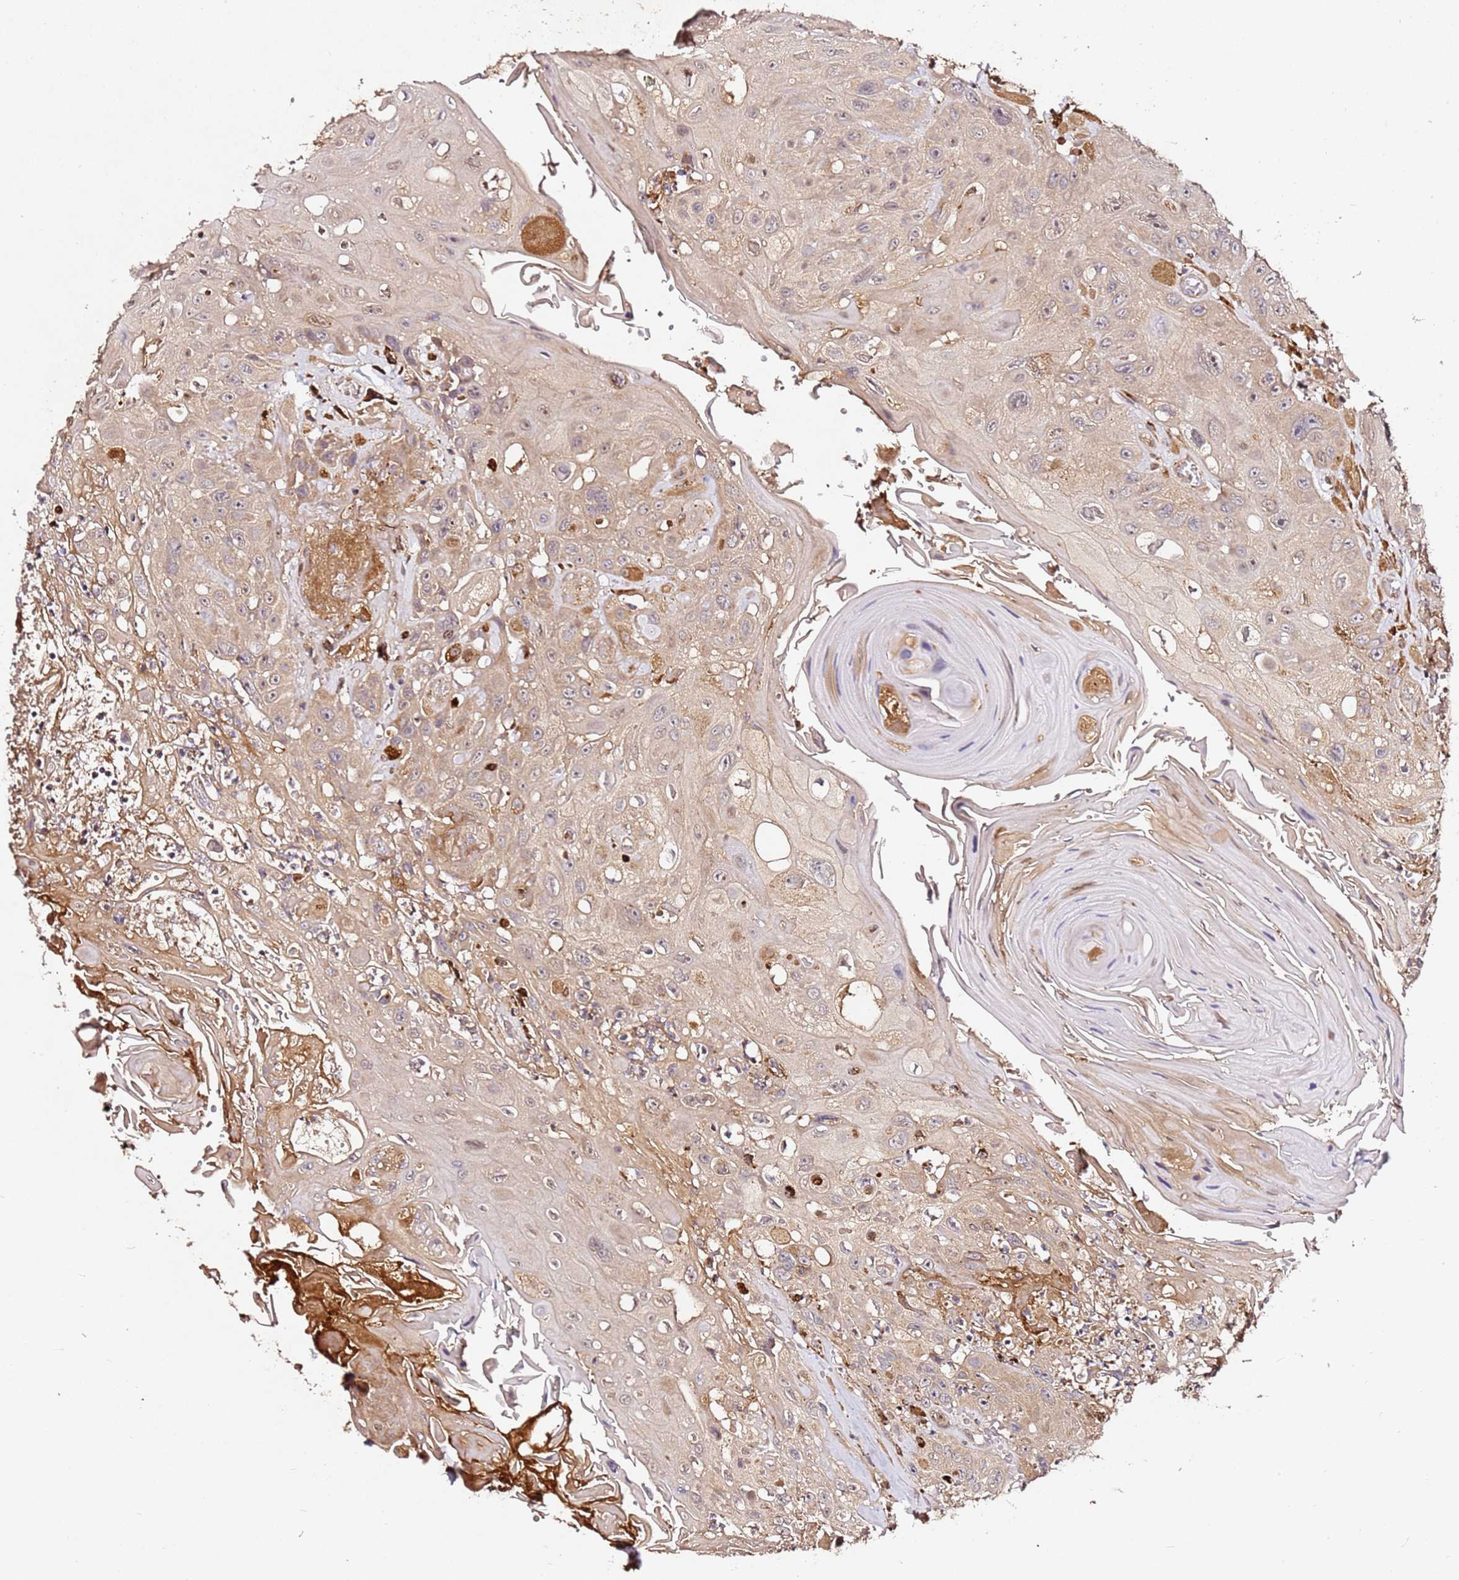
{"staining": {"intensity": "weak", "quantity": ">75%", "location": "cytoplasmic/membranous"}, "tissue": "head and neck cancer", "cell_type": "Tumor cells", "image_type": "cancer", "snomed": [{"axis": "morphology", "description": "Squamous cell carcinoma, NOS"}, {"axis": "topography", "description": "Head-Neck"}], "caption": "About >75% of tumor cells in squamous cell carcinoma (head and neck) demonstrate weak cytoplasmic/membranous protein expression as visualized by brown immunohistochemical staining.", "gene": "ALG11", "patient": {"sex": "female", "age": 59}}